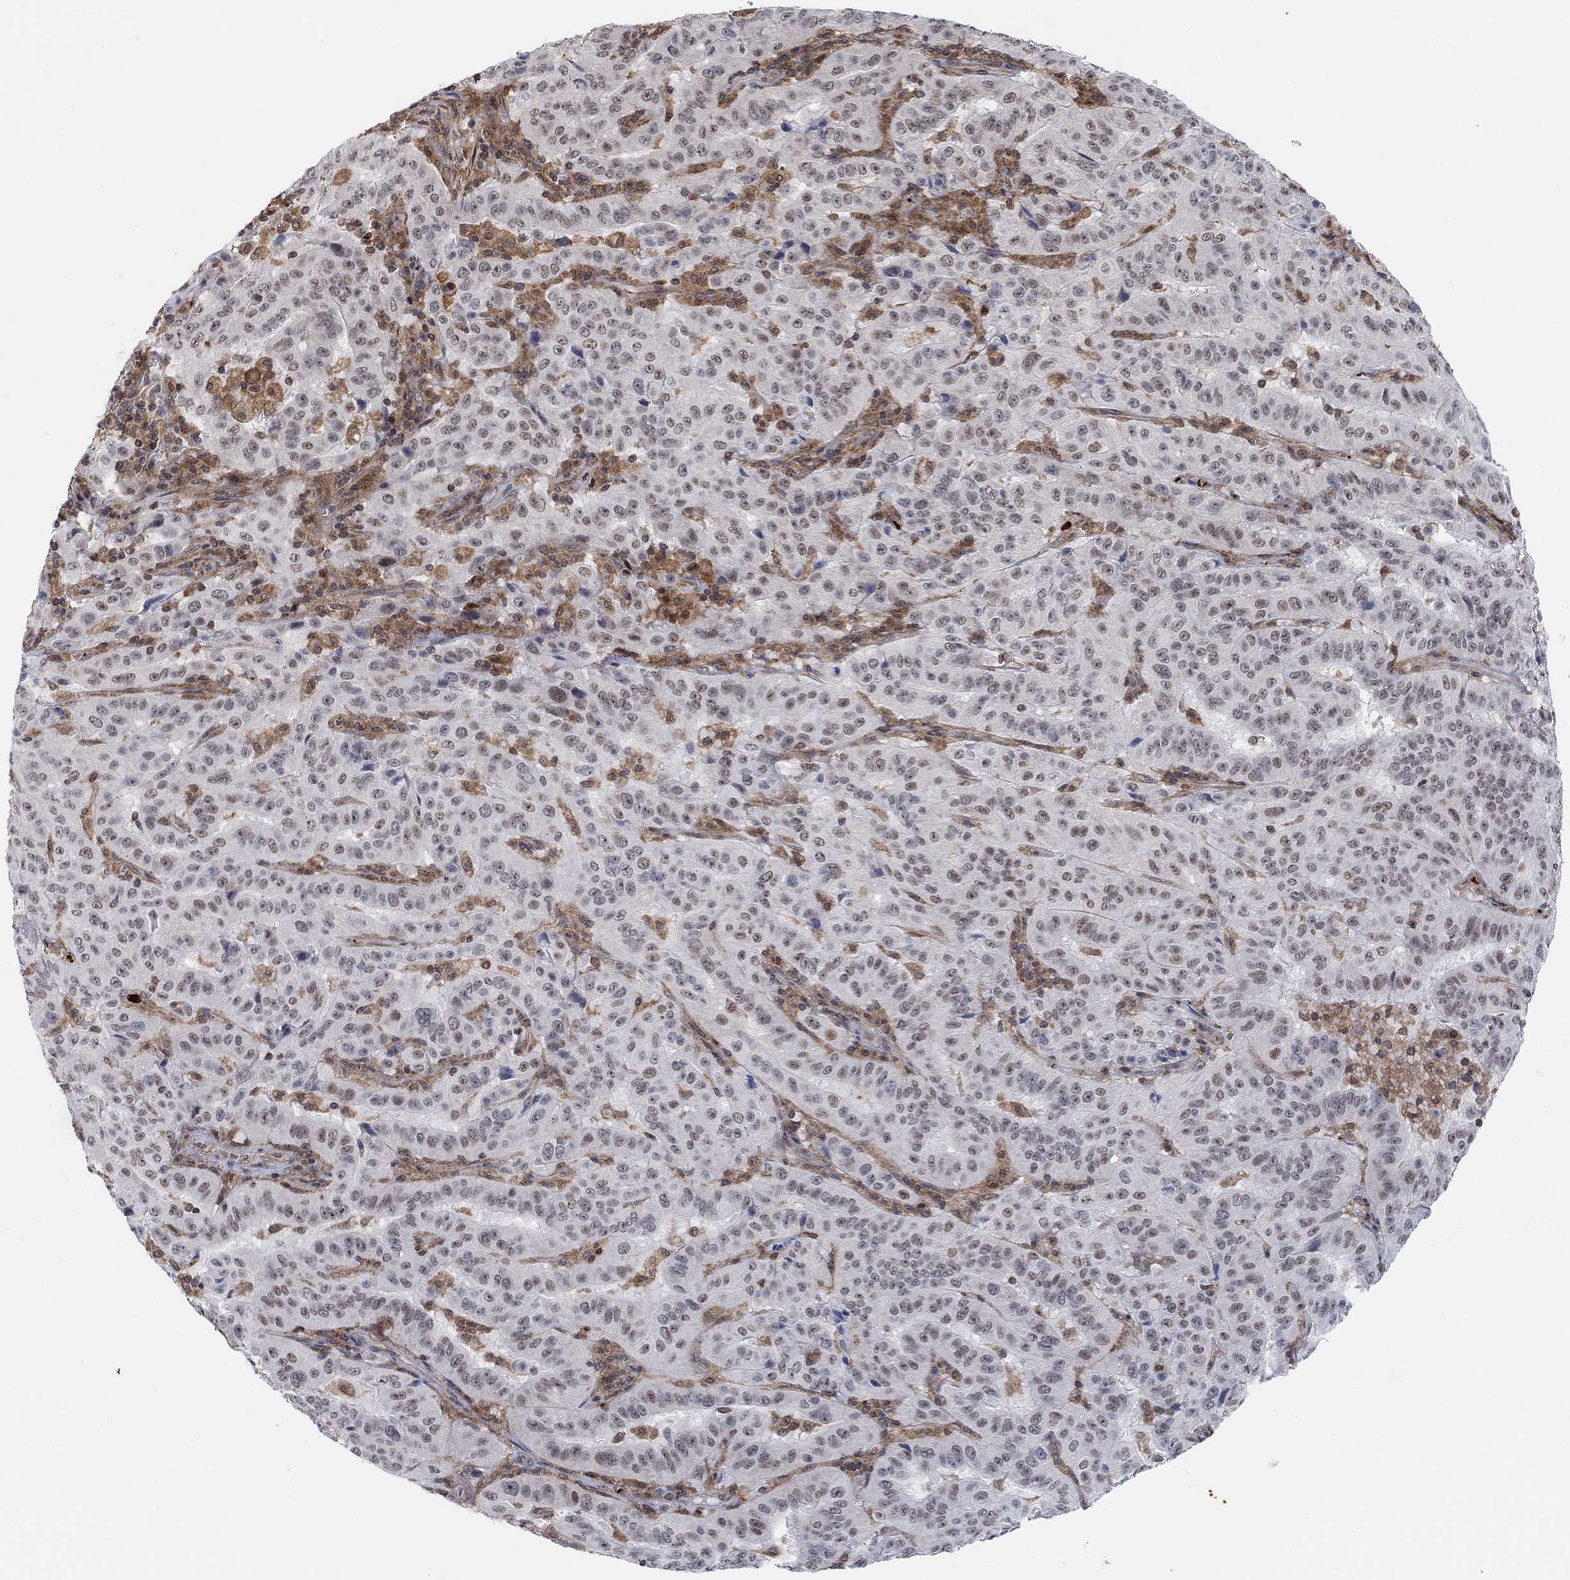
{"staining": {"intensity": "weak", "quantity": "<25%", "location": "nuclear"}, "tissue": "pancreatic cancer", "cell_type": "Tumor cells", "image_type": "cancer", "snomed": [{"axis": "morphology", "description": "Adenocarcinoma, NOS"}, {"axis": "topography", "description": "Pancreas"}], "caption": "This is an IHC histopathology image of human pancreatic adenocarcinoma. There is no expression in tumor cells.", "gene": "PWWP2B", "patient": {"sex": "male", "age": 63}}